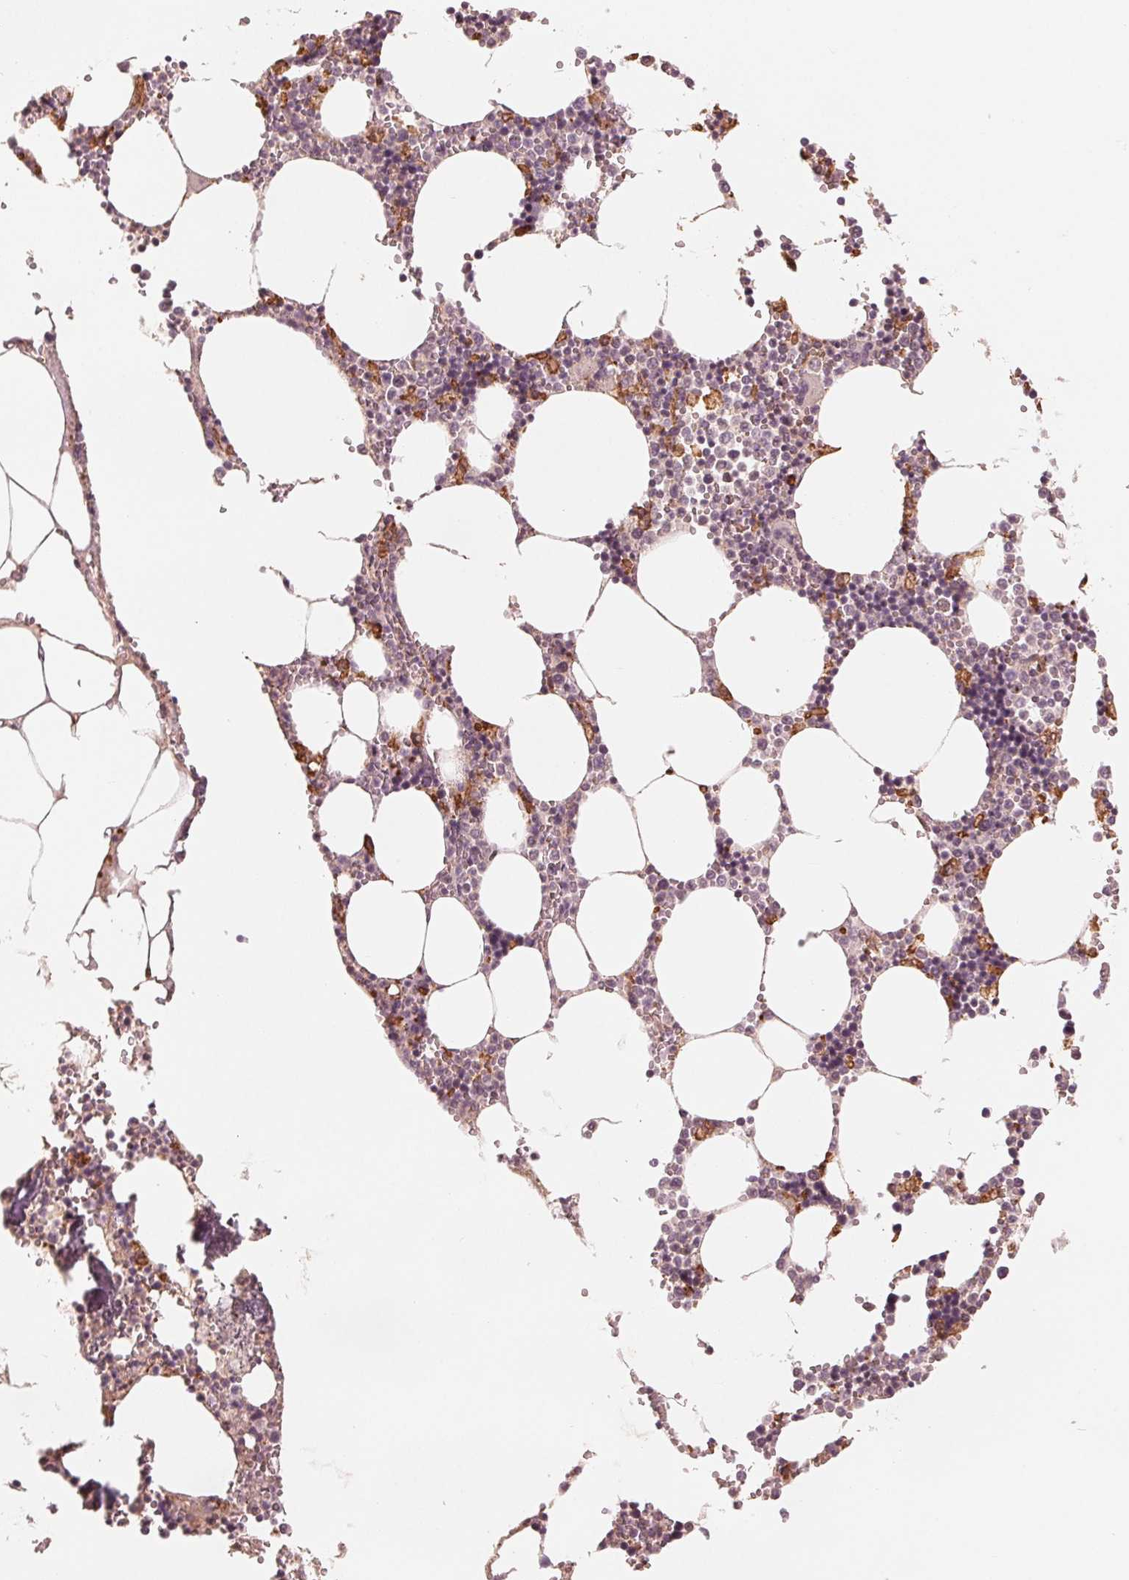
{"staining": {"intensity": "weak", "quantity": "25%-75%", "location": "nuclear"}, "tissue": "bone marrow", "cell_type": "Hematopoietic cells", "image_type": "normal", "snomed": [{"axis": "morphology", "description": "Normal tissue, NOS"}, {"axis": "topography", "description": "Bone marrow"}], "caption": "Weak nuclear positivity for a protein is present in about 25%-75% of hematopoietic cells of unremarkable bone marrow using immunohistochemistry.", "gene": "IL9R", "patient": {"sex": "male", "age": 54}}